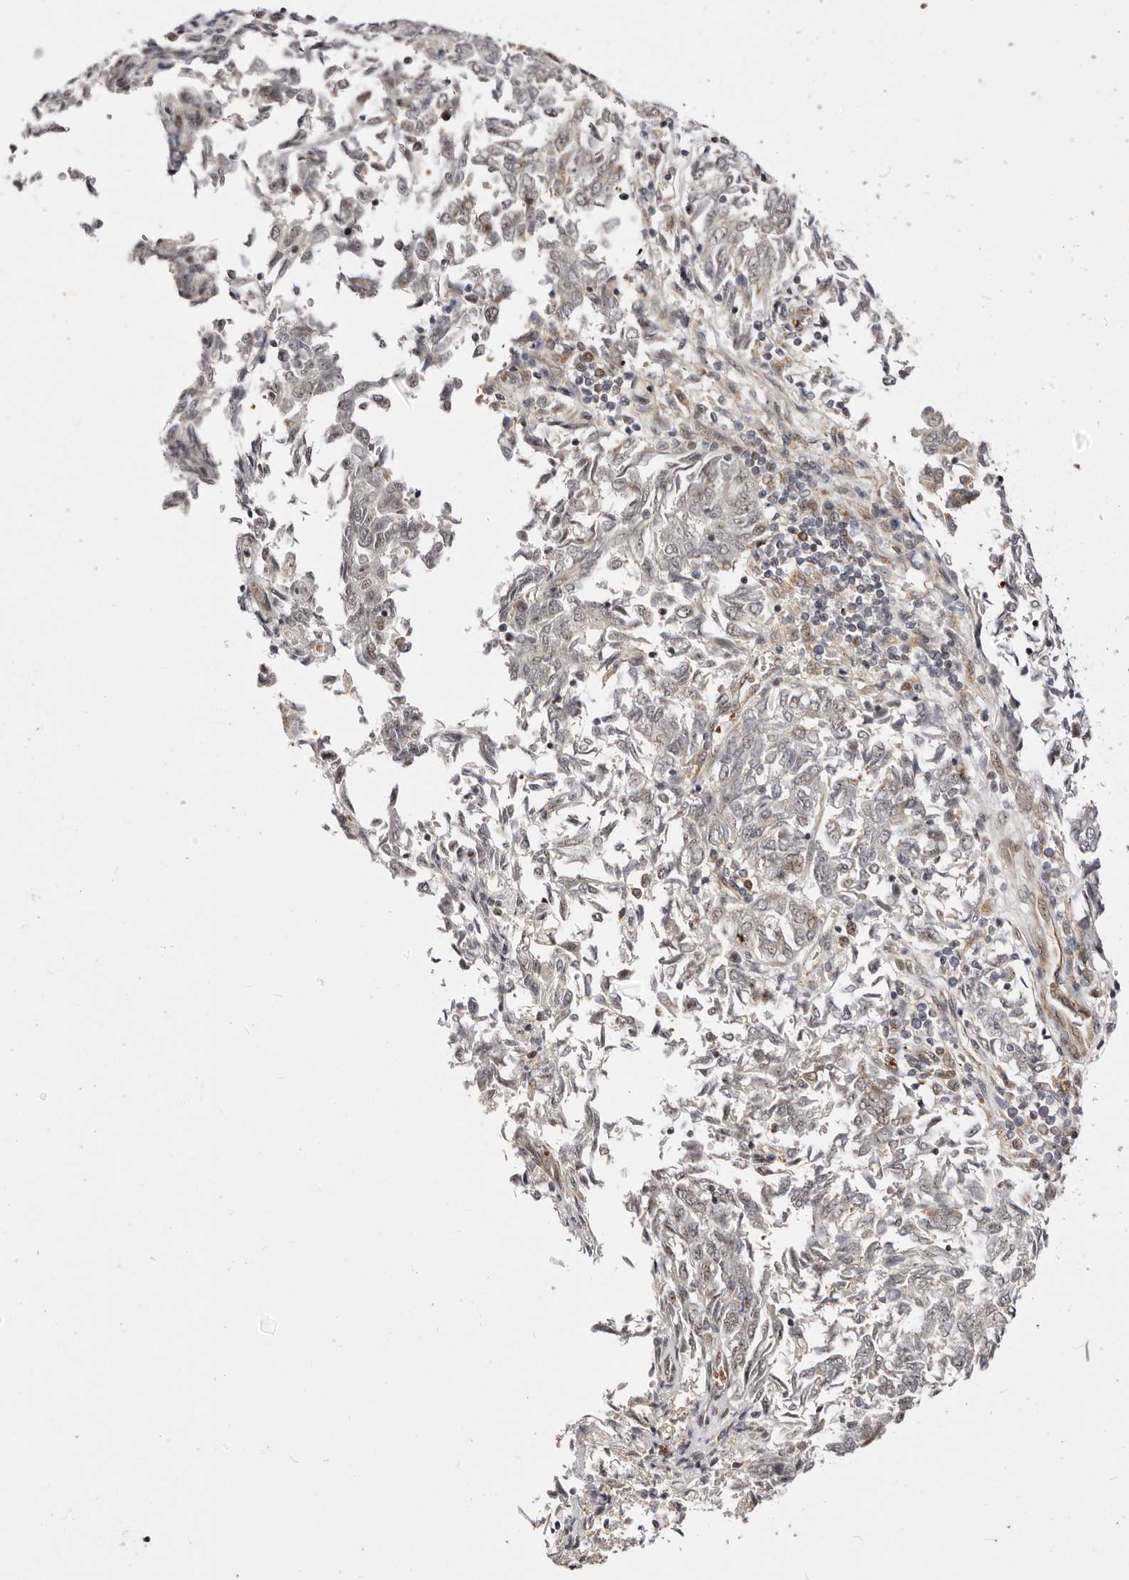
{"staining": {"intensity": "weak", "quantity": "25%-75%", "location": "nuclear"}, "tissue": "endometrial cancer", "cell_type": "Tumor cells", "image_type": "cancer", "snomed": [{"axis": "morphology", "description": "Adenocarcinoma, NOS"}, {"axis": "topography", "description": "Endometrium"}], "caption": "DAB immunohistochemical staining of adenocarcinoma (endometrial) exhibits weak nuclear protein expression in approximately 25%-75% of tumor cells.", "gene": "WRN", "patient": {"sex": "female", "age": 80}}